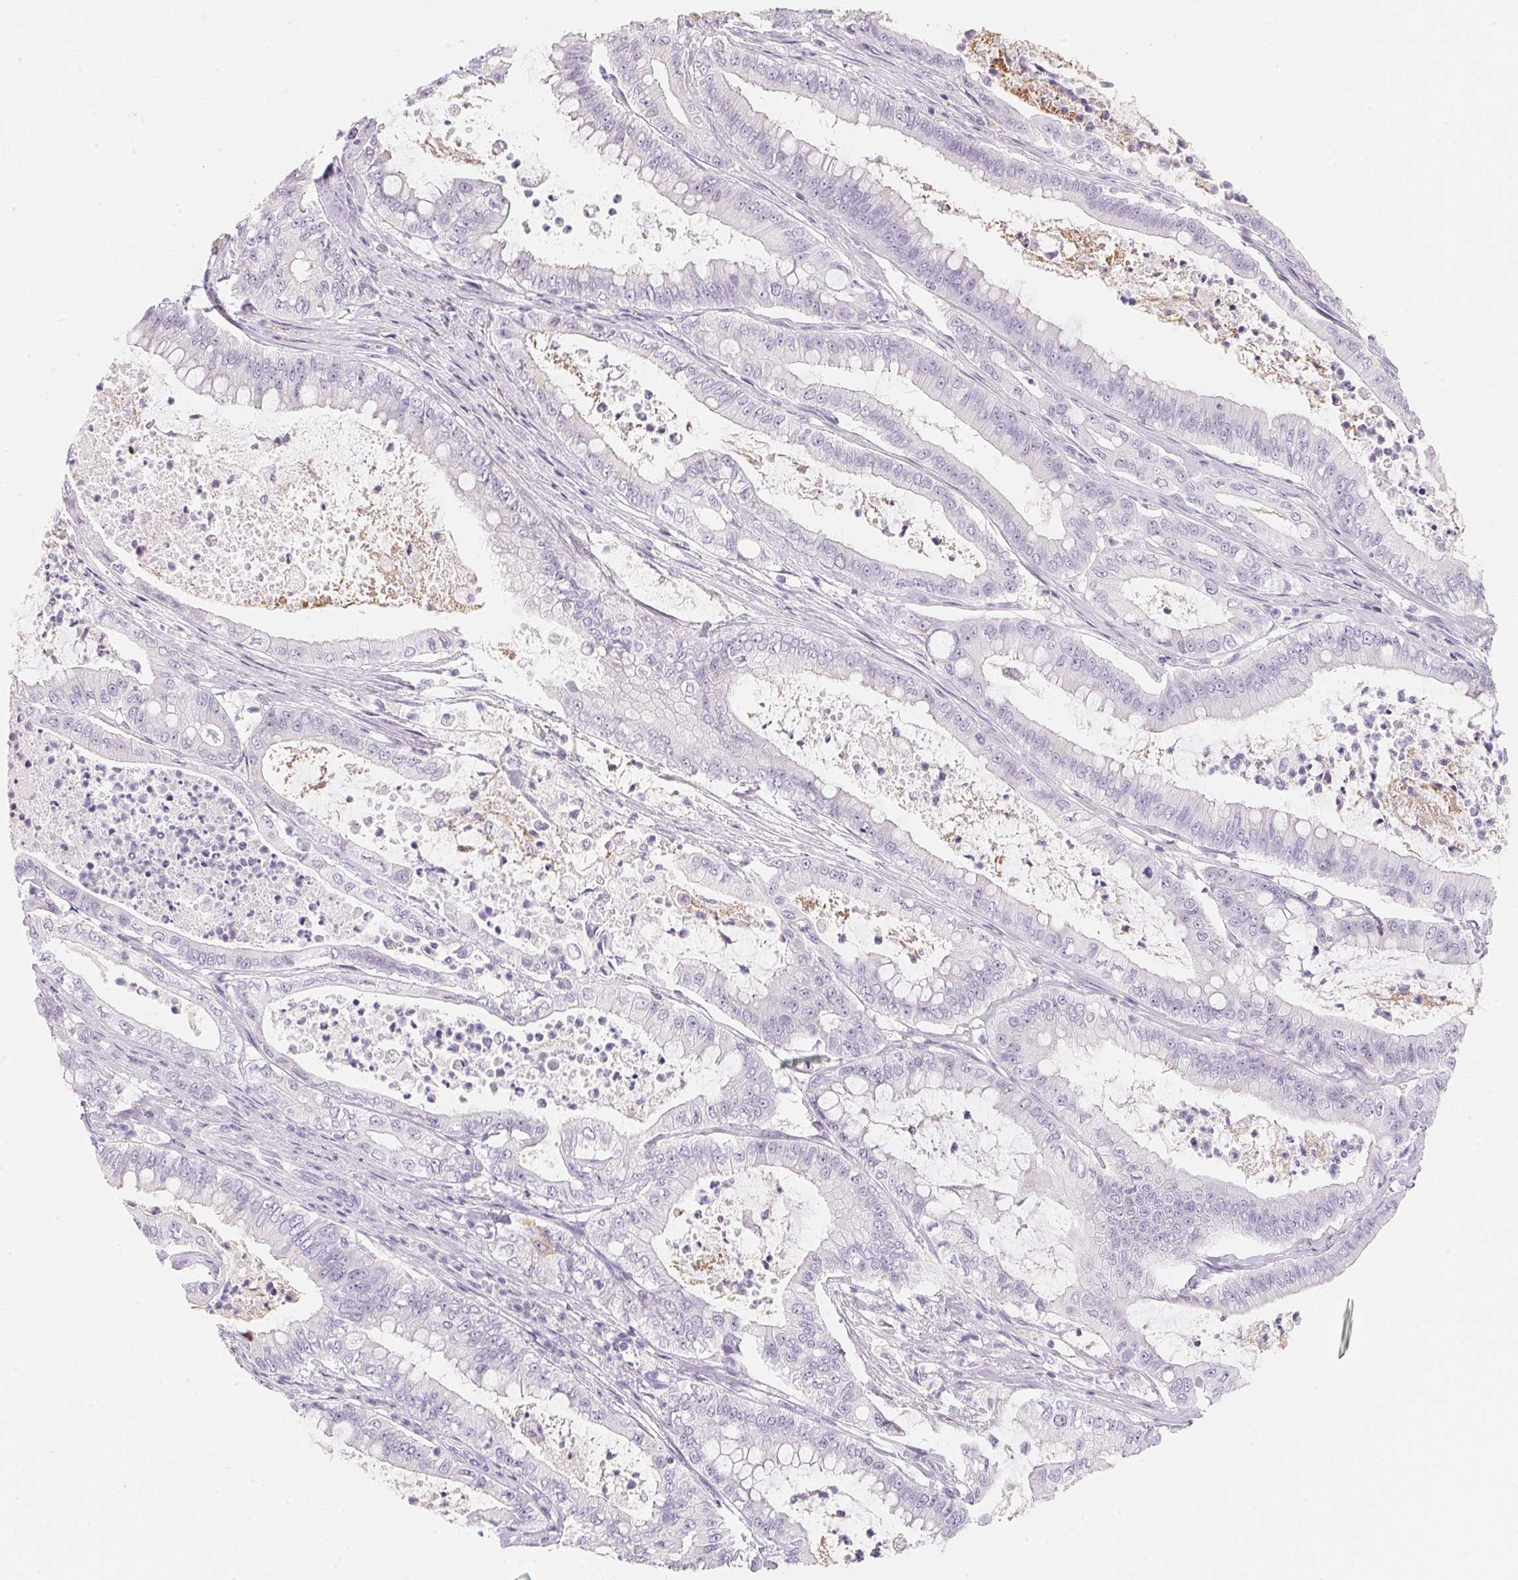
{"staining": {"intensity": "negative", "quantity": "none", "location": "none"}, "tissue": "pancreatic cancer", "cell_type": "Tumor cells", "image_type": "cancer", "snomed": [{"axis": "morphology", "description": "Adenocarcinoma, NOS"}, {"axis": "topography", "description": "Pancreas"}], "caption": "Image shows no significant protein expression in tumor cells of pancreatic cancer.", "gene": "ACP3", "patient": {"sex": "male", "age": 71}}